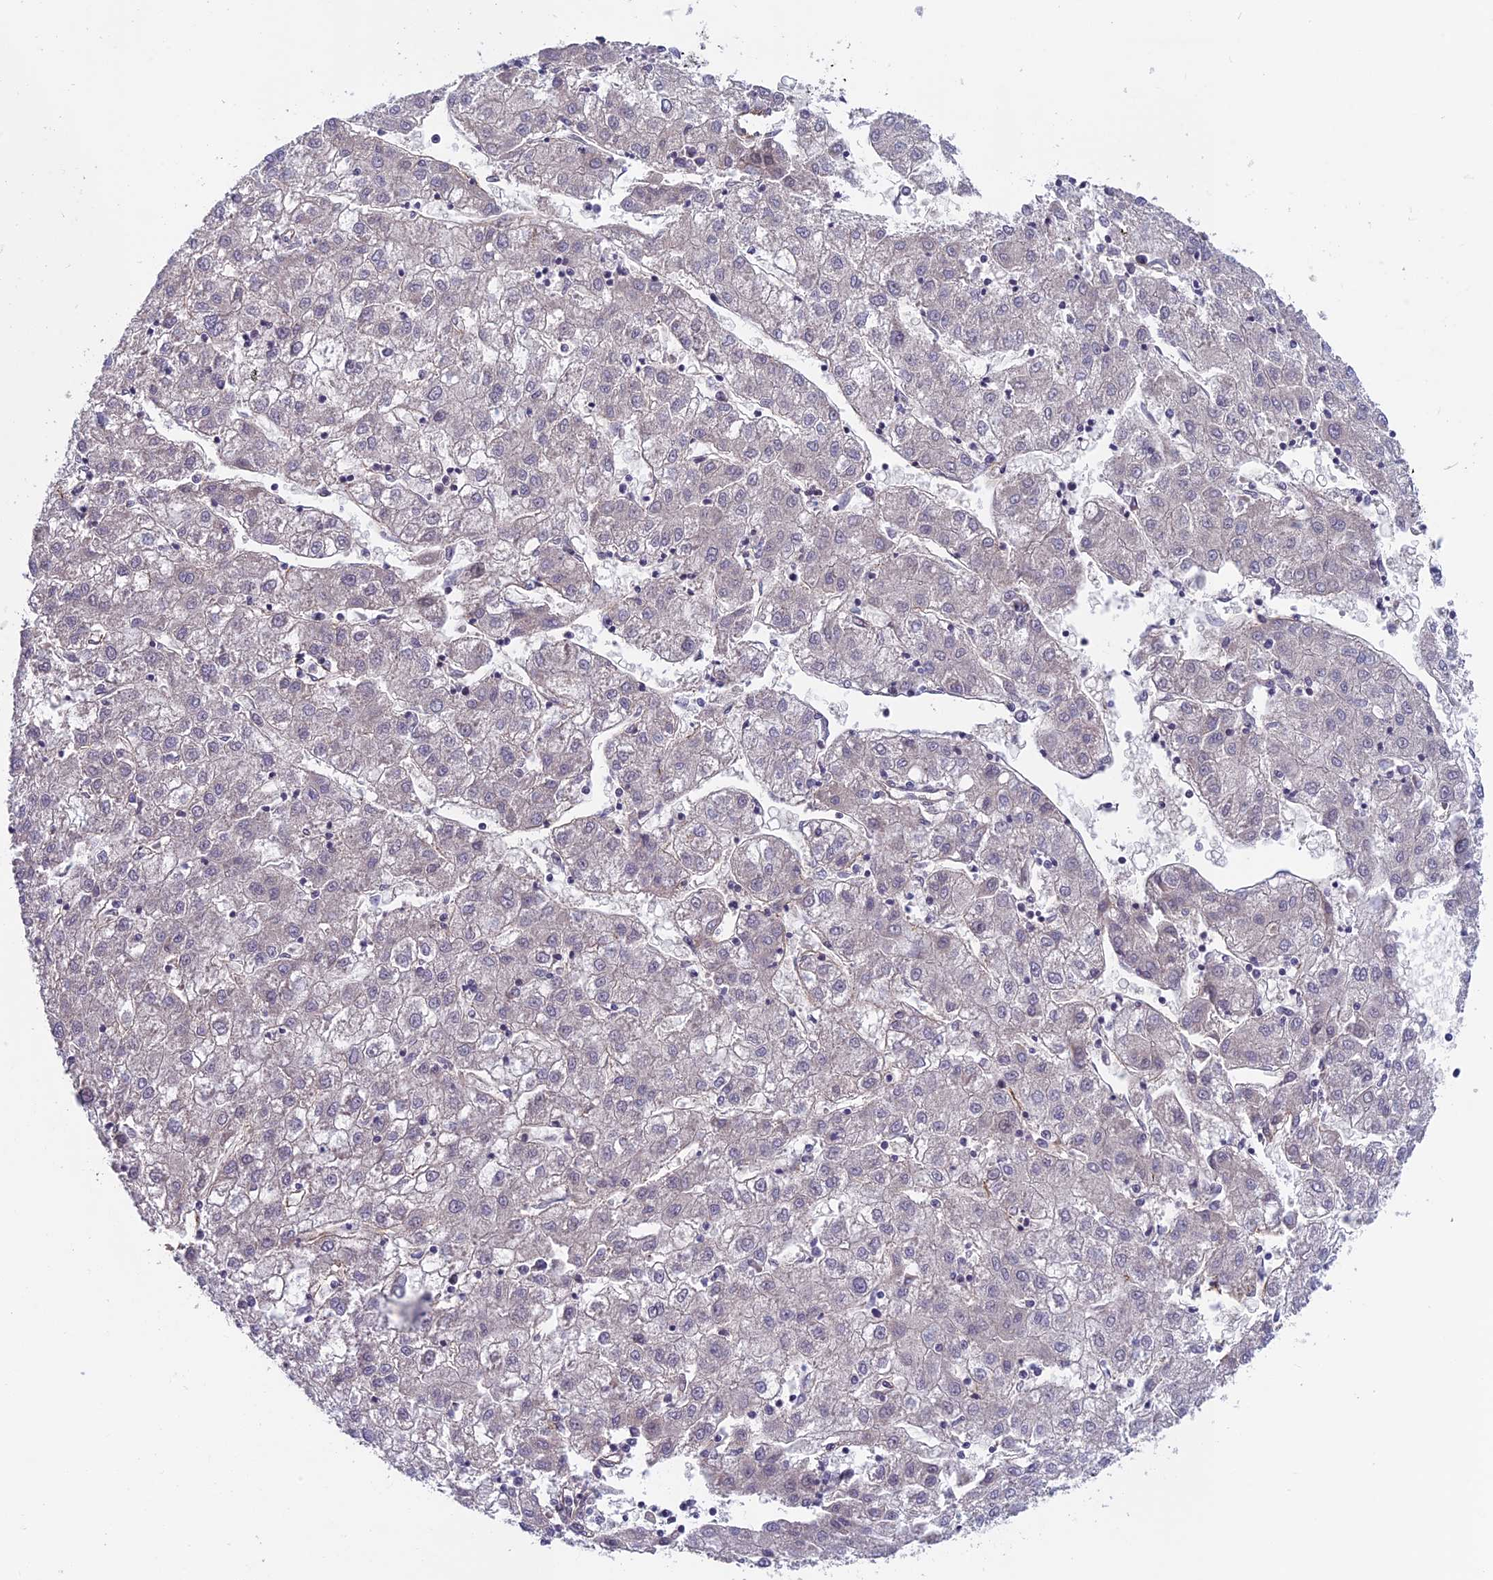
{"staining": {"intensity": "negative", "quantity": "none", "location": "none"}, "tissue": "liver cancer", "cell_type": "Tumor cells", "image_type": "cancer", "snomed": [{"axis": "morphology", "description": "Carcinoma, Hepatocellular, NOS"}, {"axis": "topography", "description": "Liver"}], "caption": "High magnification brightfield microscopy of liver cancer (hepatocellular carcinoma) stained with DAB (brown) and counterstained with hematoxylin (blue): tumor cells show no significant positivity. (DAB (3,3'-diaminobenzidine) immunohistochemistry (IHC), high magnification).", "gene": "FKBPL", "patient": {"sex": "male", "age": 72}}